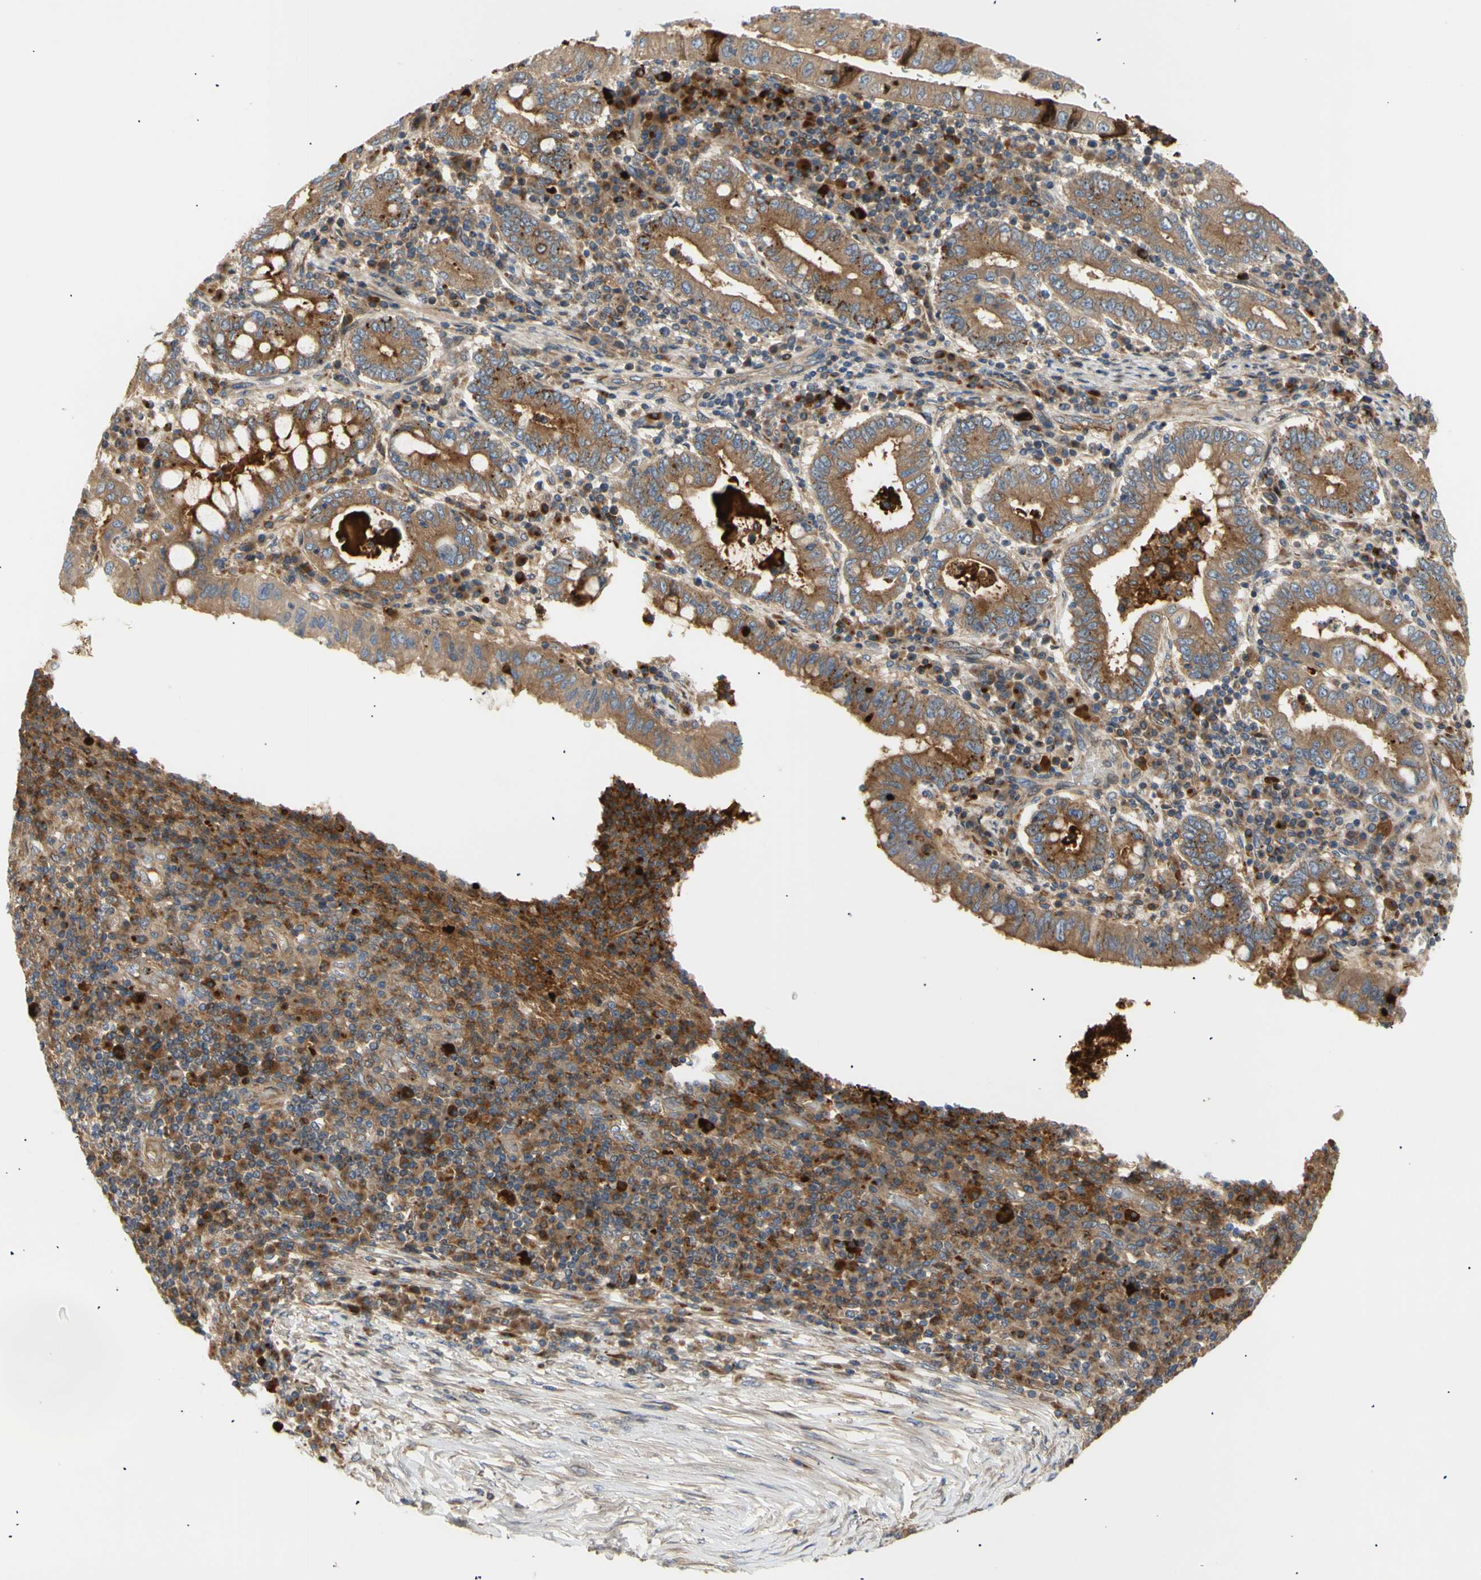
{"staining": {"intensity": "strong", "quantity": "25%-75%", "location": "cytoplasmic/membranous"}, "tissue": "stomach cancer", "cell_type": "Tumor cells", "image_type": "cancer", "snomed": [{"axis": "morphology", "description": "Normal tissue, NOS"}, {"axis": "morphology", "description": "Adenocarcinoma, NOS"}, {"axis": "topography", "description": "Esophagus"}, {"axis": "topography", "description": "Stomach, upper"}, {"axis": "topography", "description": "Peripheral nerve tissue"}], "caption": "Stomach cancer (adenocarcinoma) stained for a protein reveals strong cytoplasmic/membranous positivity in tumor cells. Immunohistochemistry stains the protein of interest in brown and the nuclei are stained blue.", "gene": "TUBG2", "patient": {"sex": "male", "age": 62}}